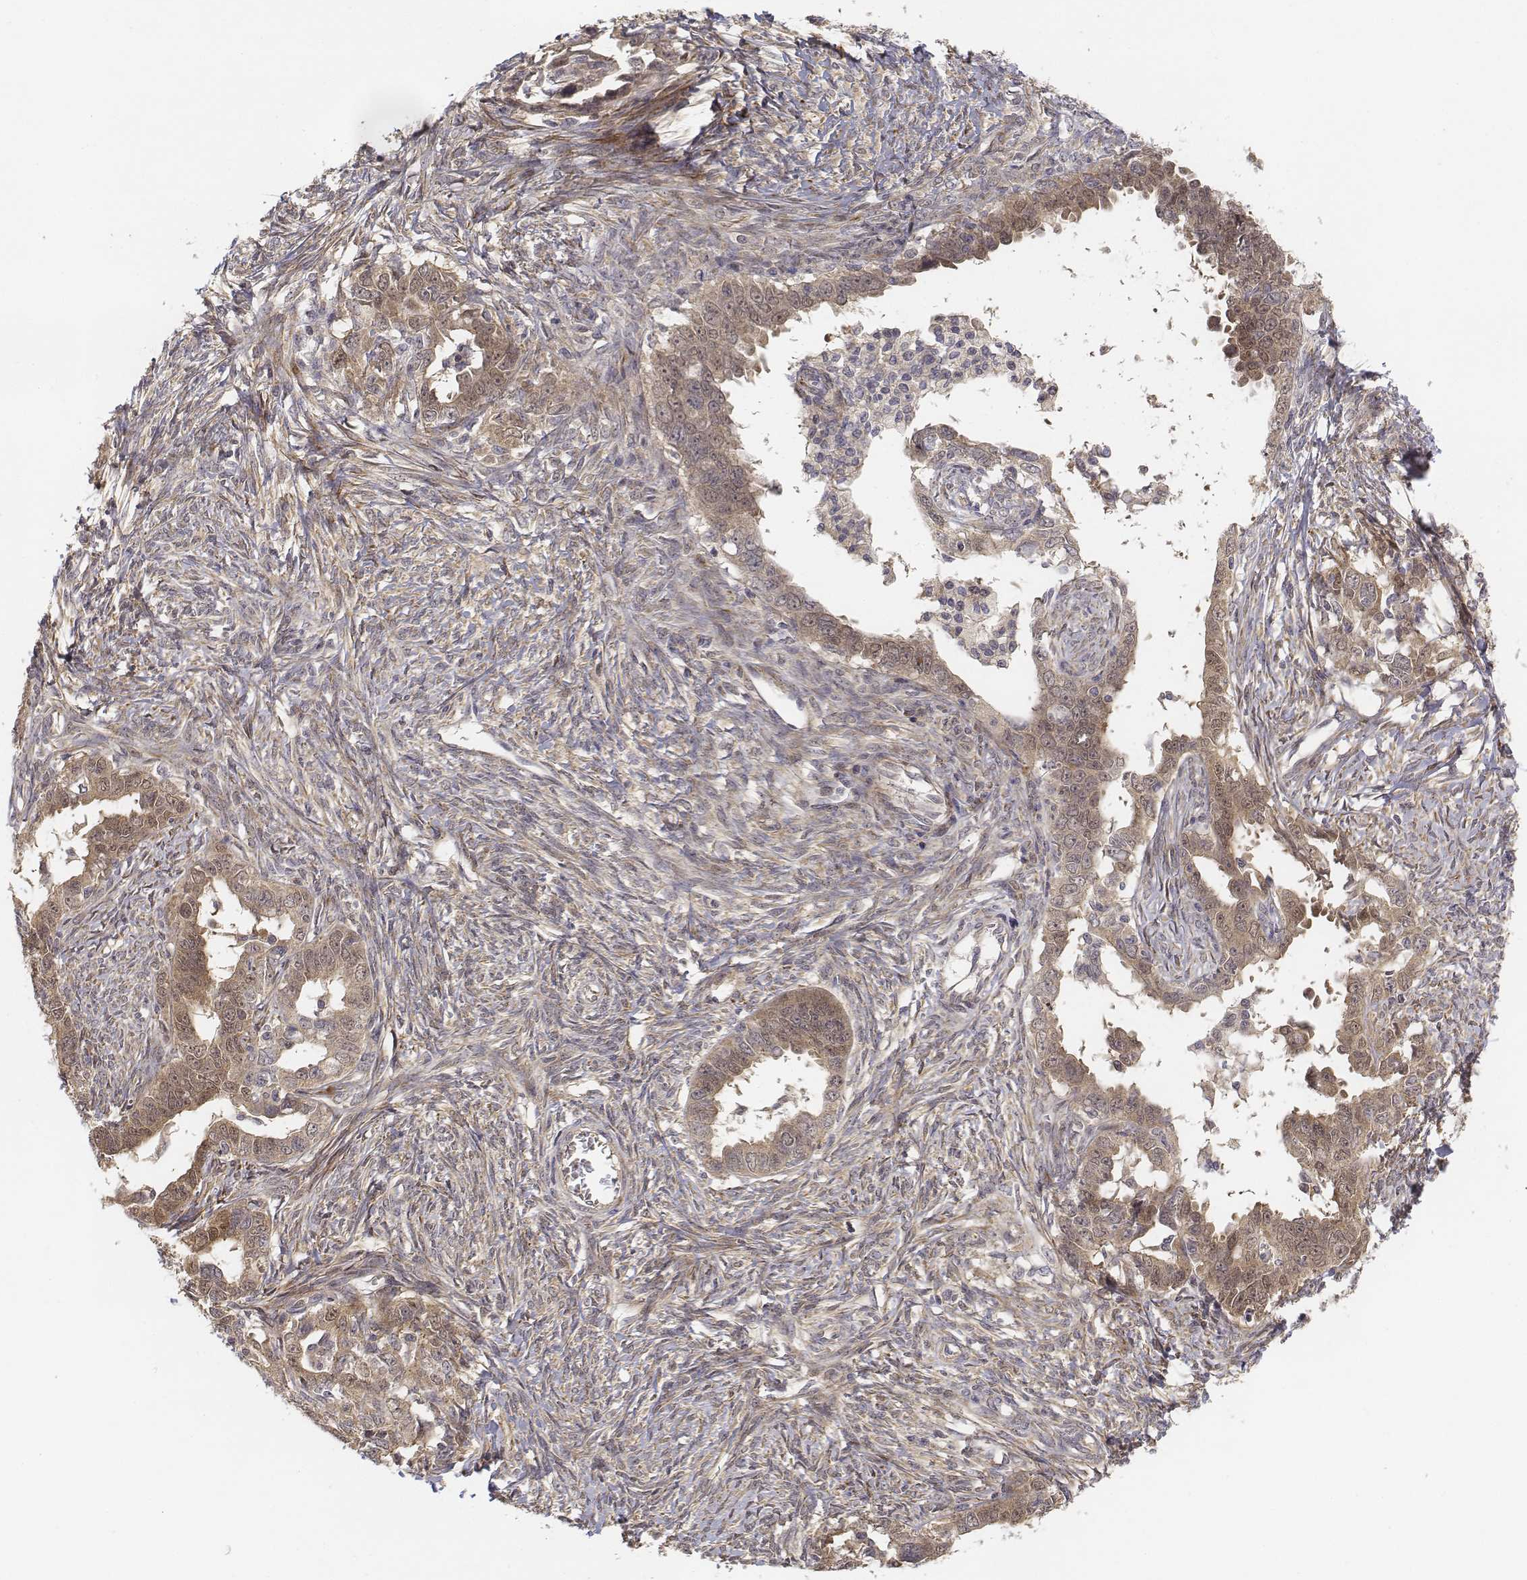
{"staining": {"intensity": "weak", "quantity": ">75%", "location": "cytoplasmic/membranous"}, "tissue": "ovarian cancer", "cell_type": "Tumor cells", "image_type": "cancer", "snomed": [{"axis": "morphology", "description": "Cystadenocarcinoma, serous, NOS"}, {"axis": "topography", "description": "Ovary"}], "caption": "Ovarian cancer stained with a protein marker exhibits weak staining in tumor cells.", "gene": "FBXO21", "patient": {"sex": "female", "age": 69}}